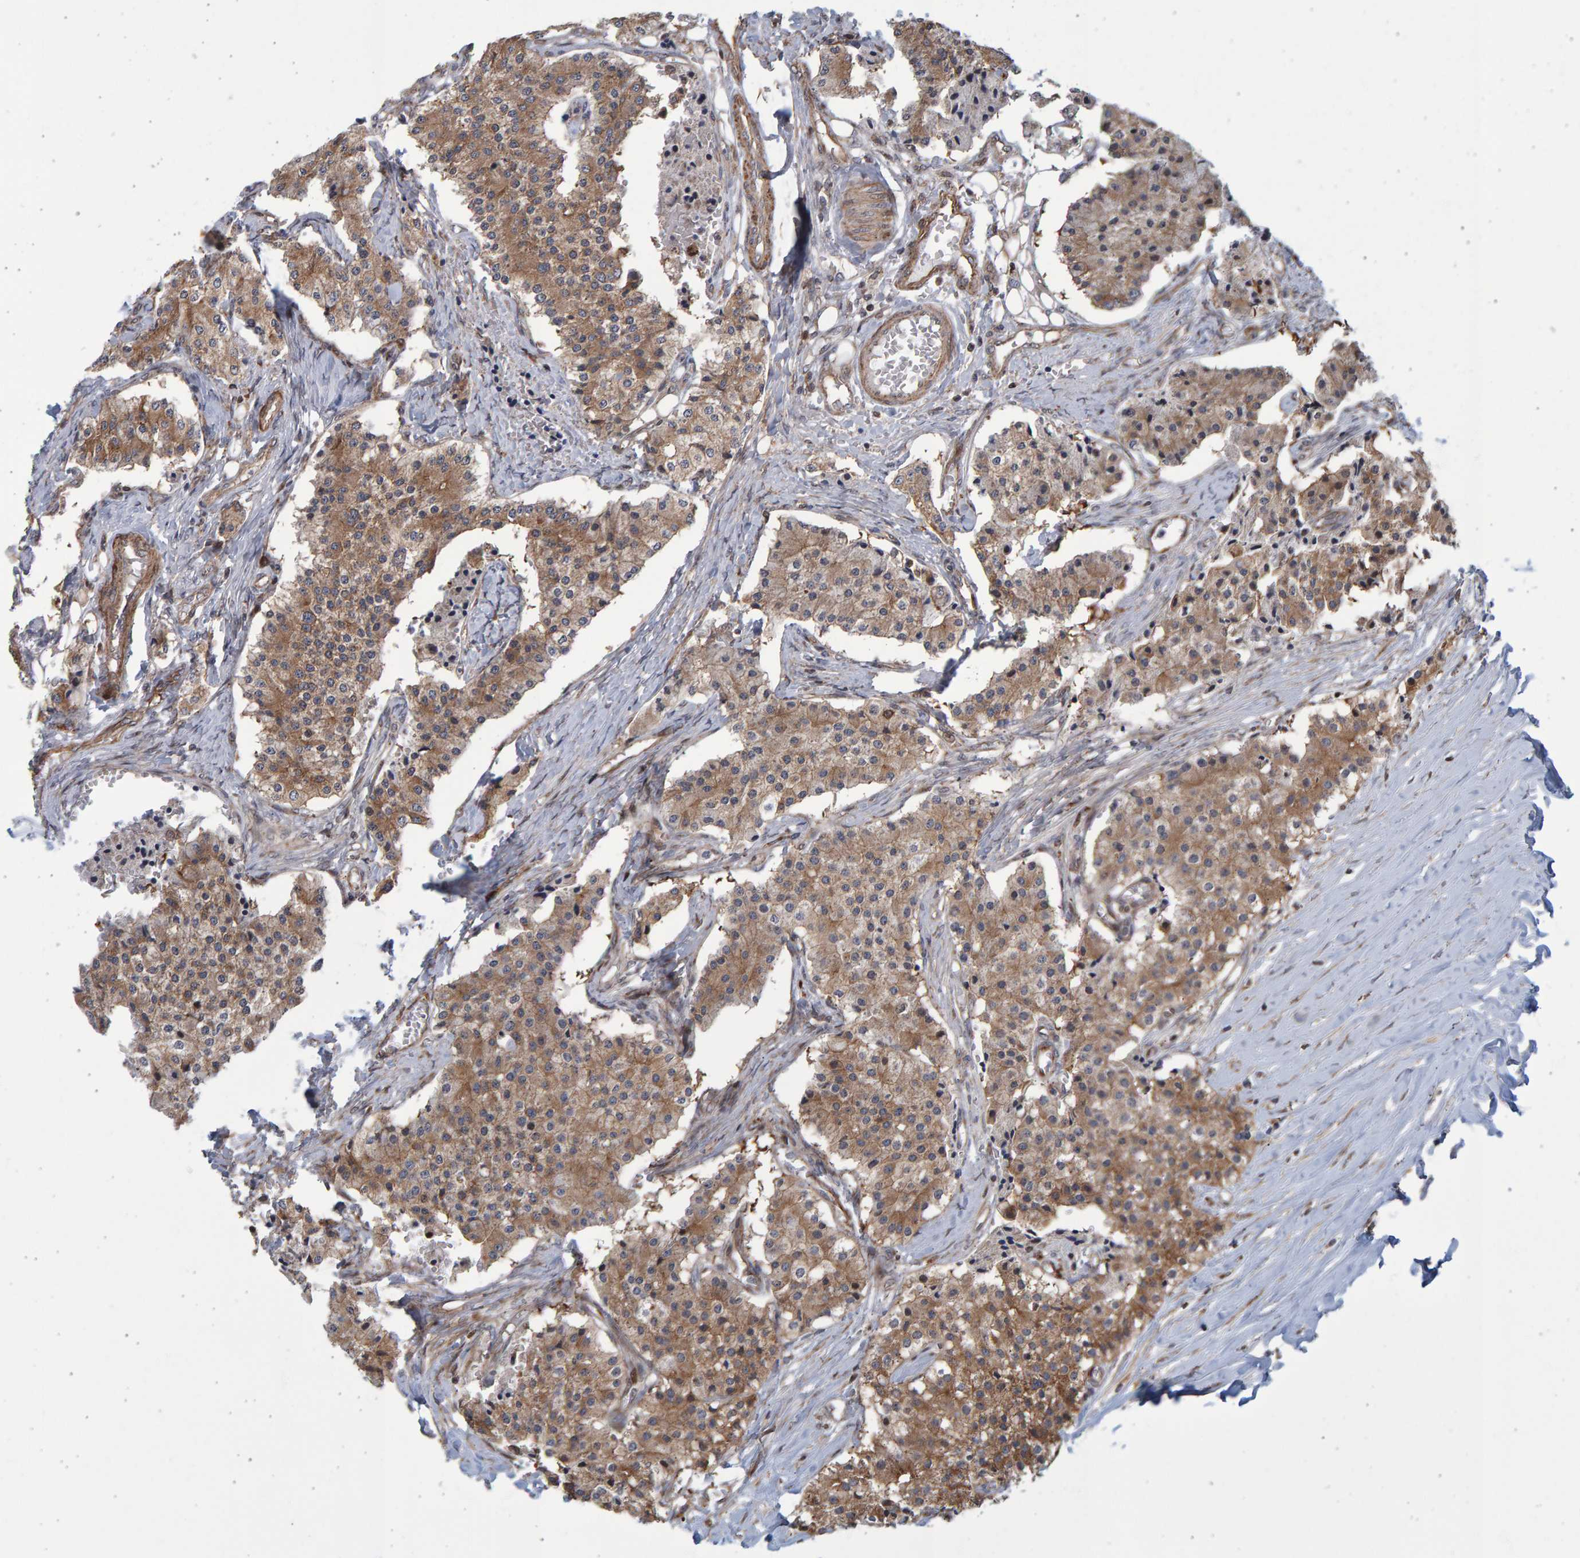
{"staining": {"intensity": "moderate", "quantity": ">75%", "location": "cytoplasmic/membranous"}, "tissue": "carcinoid", "cell_type": "Tumor cells", "image_type": "cancer", "snomed": [{"axis": "morphology", "description": "Carcinoid, malignant, NOS"}, {"axis": "topography", "description": "Colon"}], "caption": "This micrograph reveals carcinoid (malignant) stained with immunohistochemistry (IHC) to label a protein in brown. The cytoplasmic/membranous of tumor cells show moderate positivity for the protein. Nuclei are counter-stained blue.", "gene": "LRBA", "patient": {"sex": "female", "age": 52}}